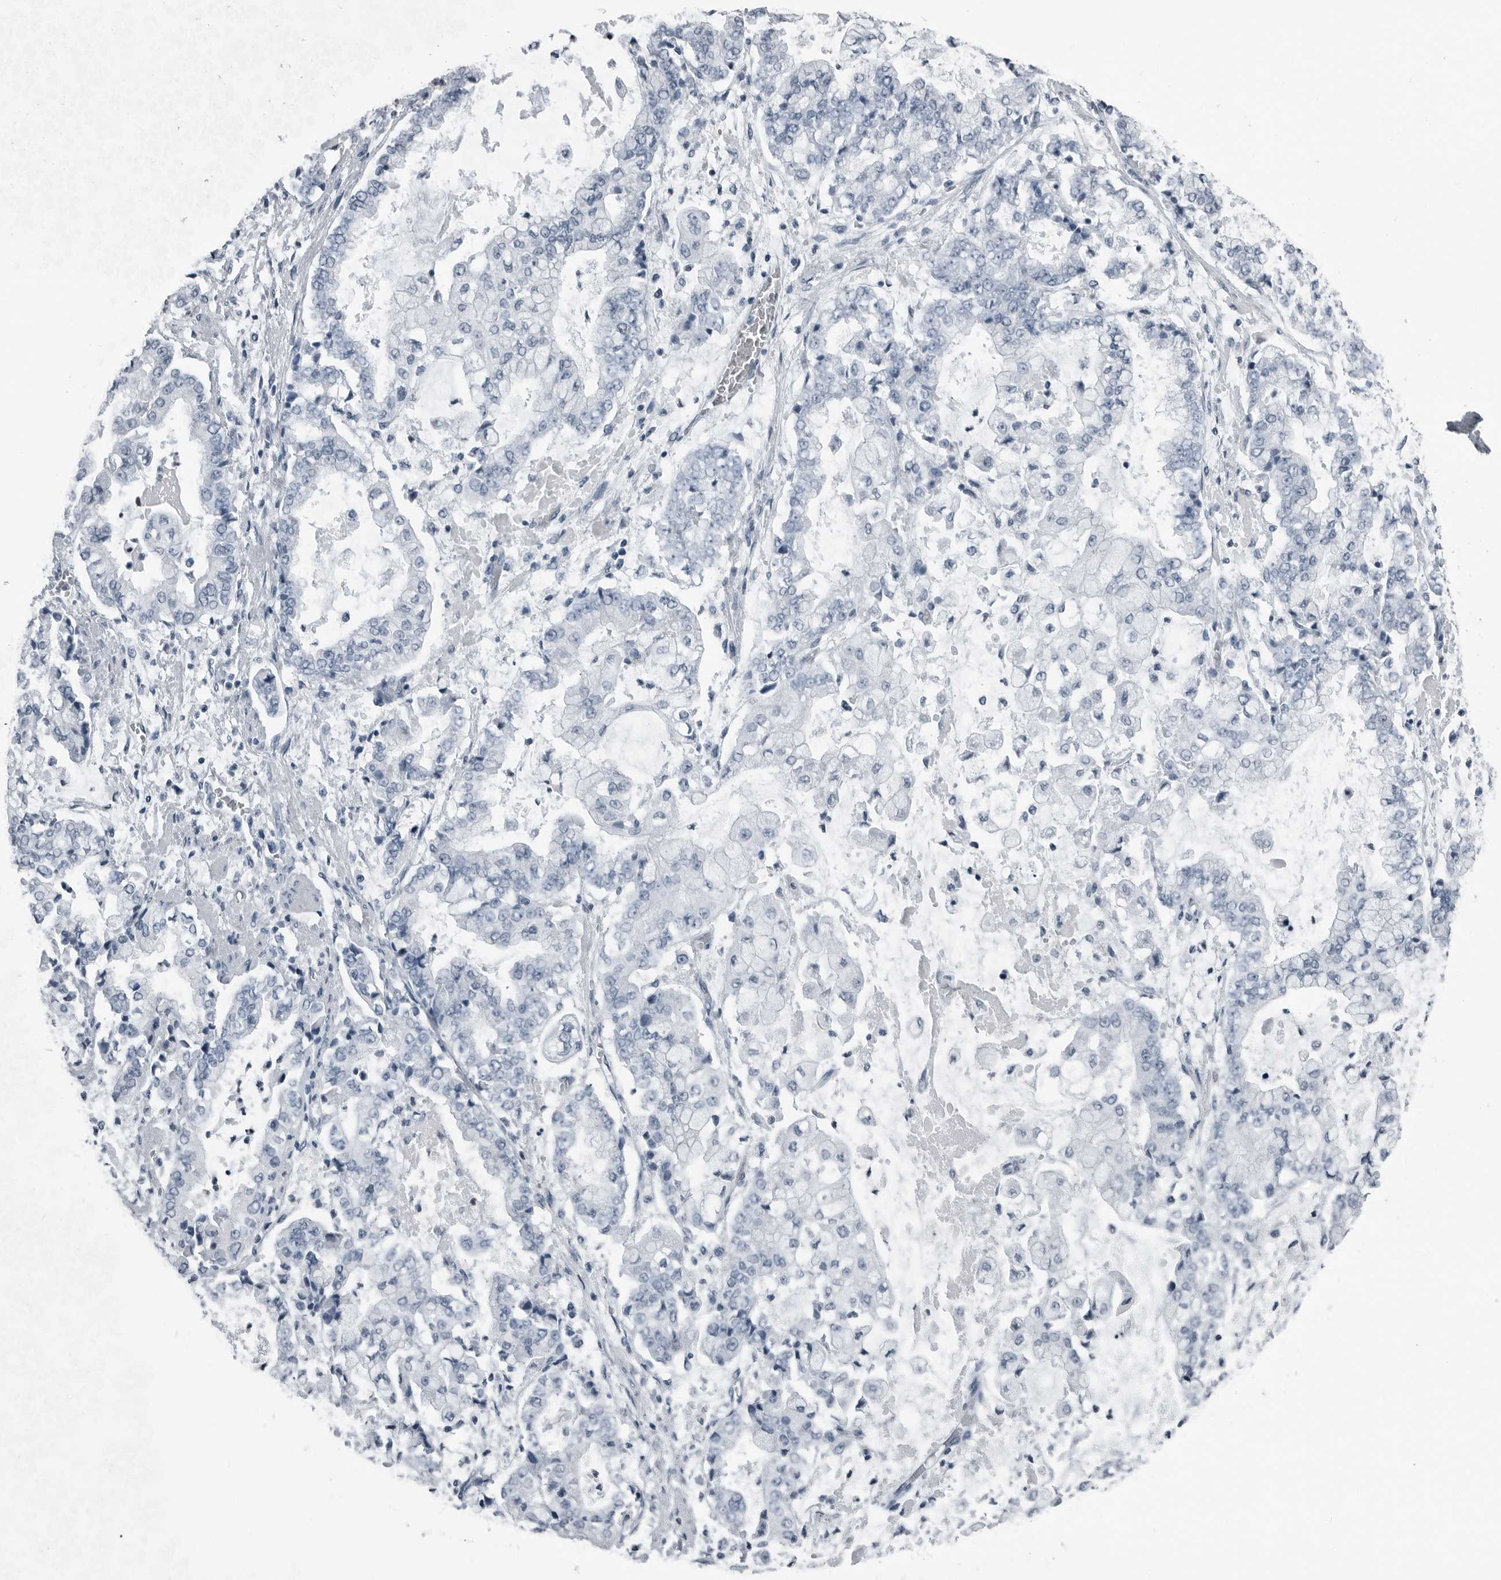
{"staining": {"intensity": "negative", "quantity": "none", "location": "none"}, "tissue": "stomach cancer", "cell_type": "Tumor cells", "image_type": "cancer", "snomed": [{"axis": "morphology", "description": "Adenocarcinoma, NOS"}, {"axis": "topography", "description": "Stomach"}], "caption": "High power microscopy image of an IHC histopathology image of adenocarcinoma (stomach), revealing no significant positivity in tumor cells.", "gene": "PRSS1", "patient": {"sex": "male", "age": 76}}